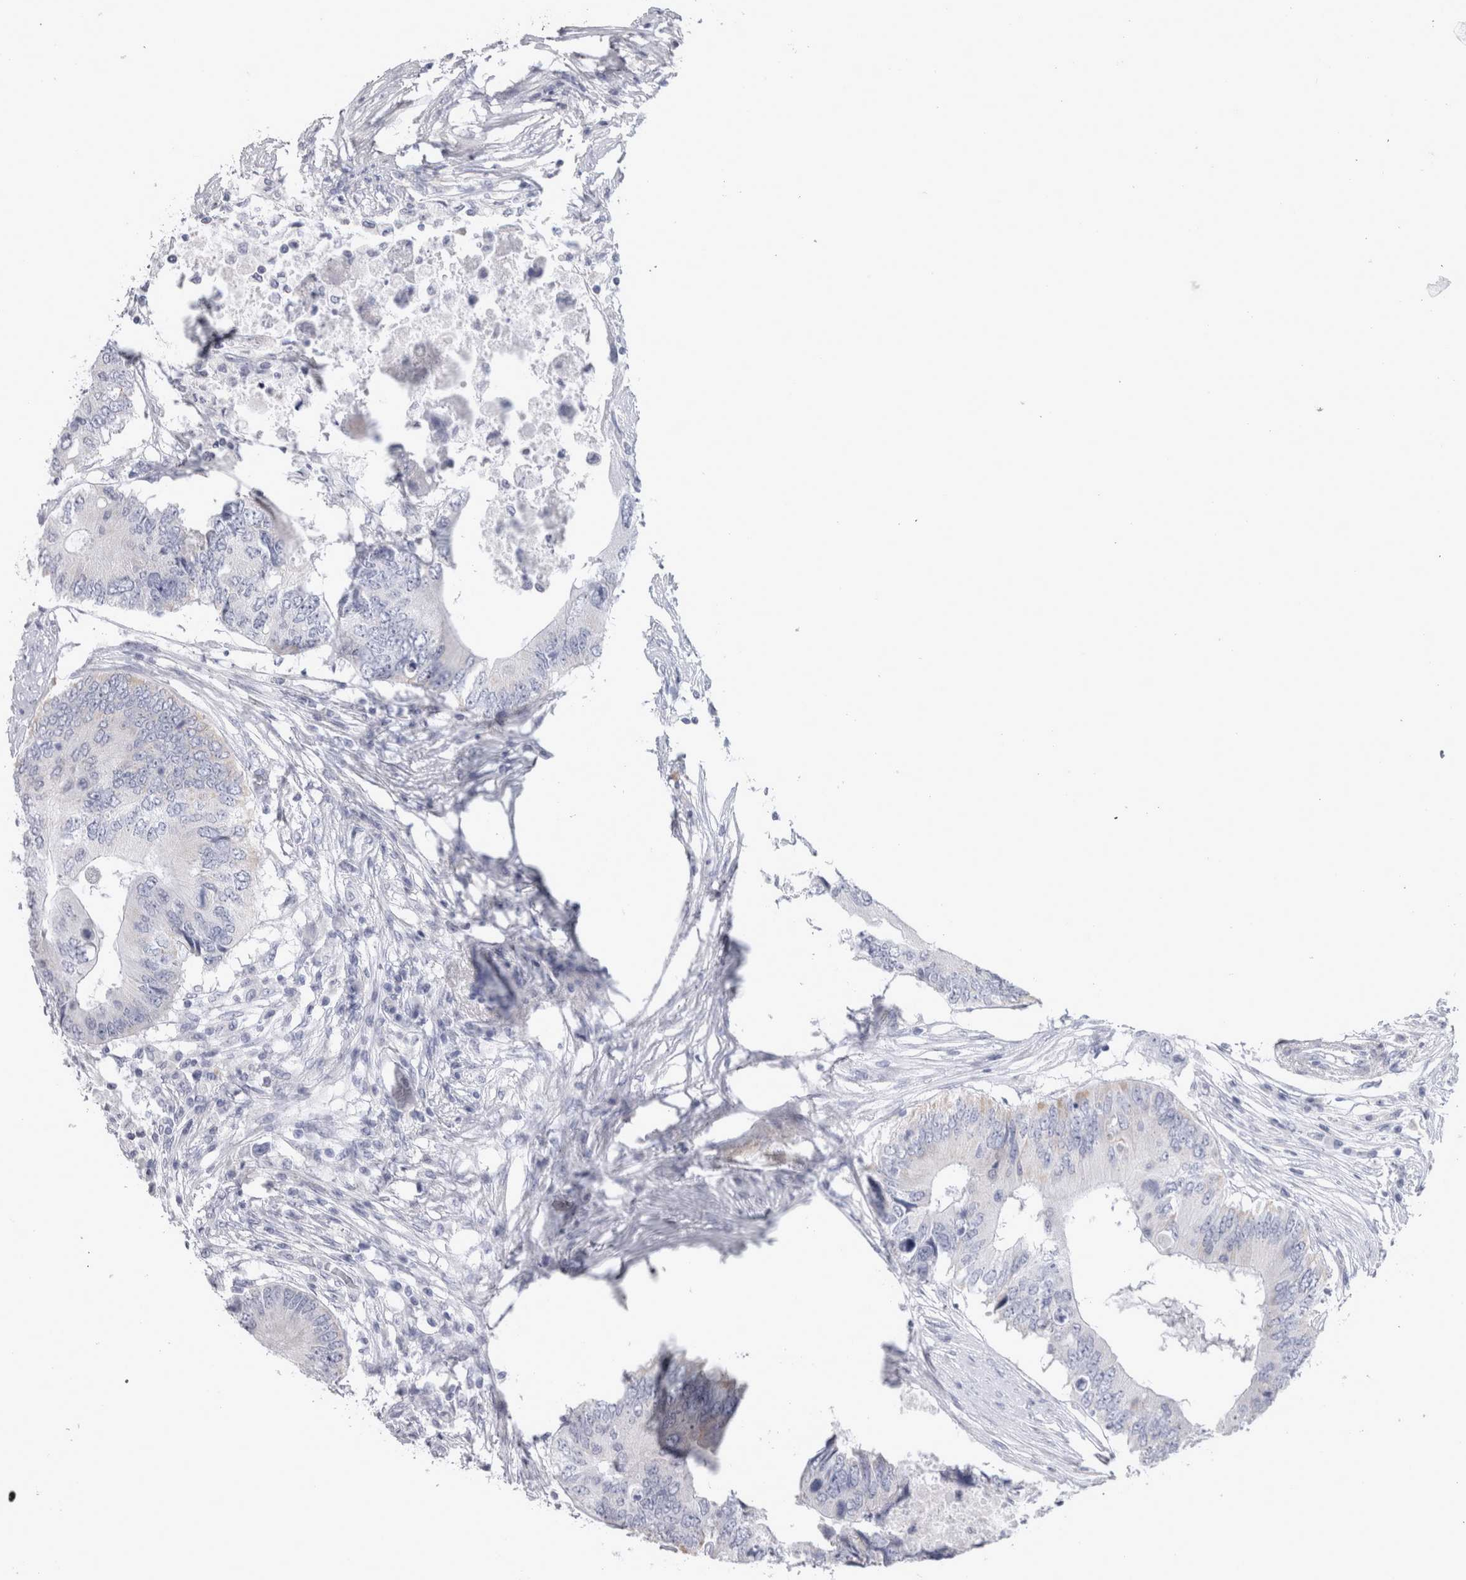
{"staining": {"intensity": "negative", "quantity": "none", "location": "none"}, "tissue": "colorectal cancer", "cell_type": "Tumor cells", "image_type": "cancer", "snomed": [{"axis": "morphology", "description": "Adenocarcinoma, NOS"}, {"axis": "topography", "description": "Colon"}], "caption": "Immunohistochemical staining of human colorectal cancer (adenocarcinoma) displays no significant staining in tumor cells.", "gene": "MSMB", "patient": {"sex": "male", "age": 71}}